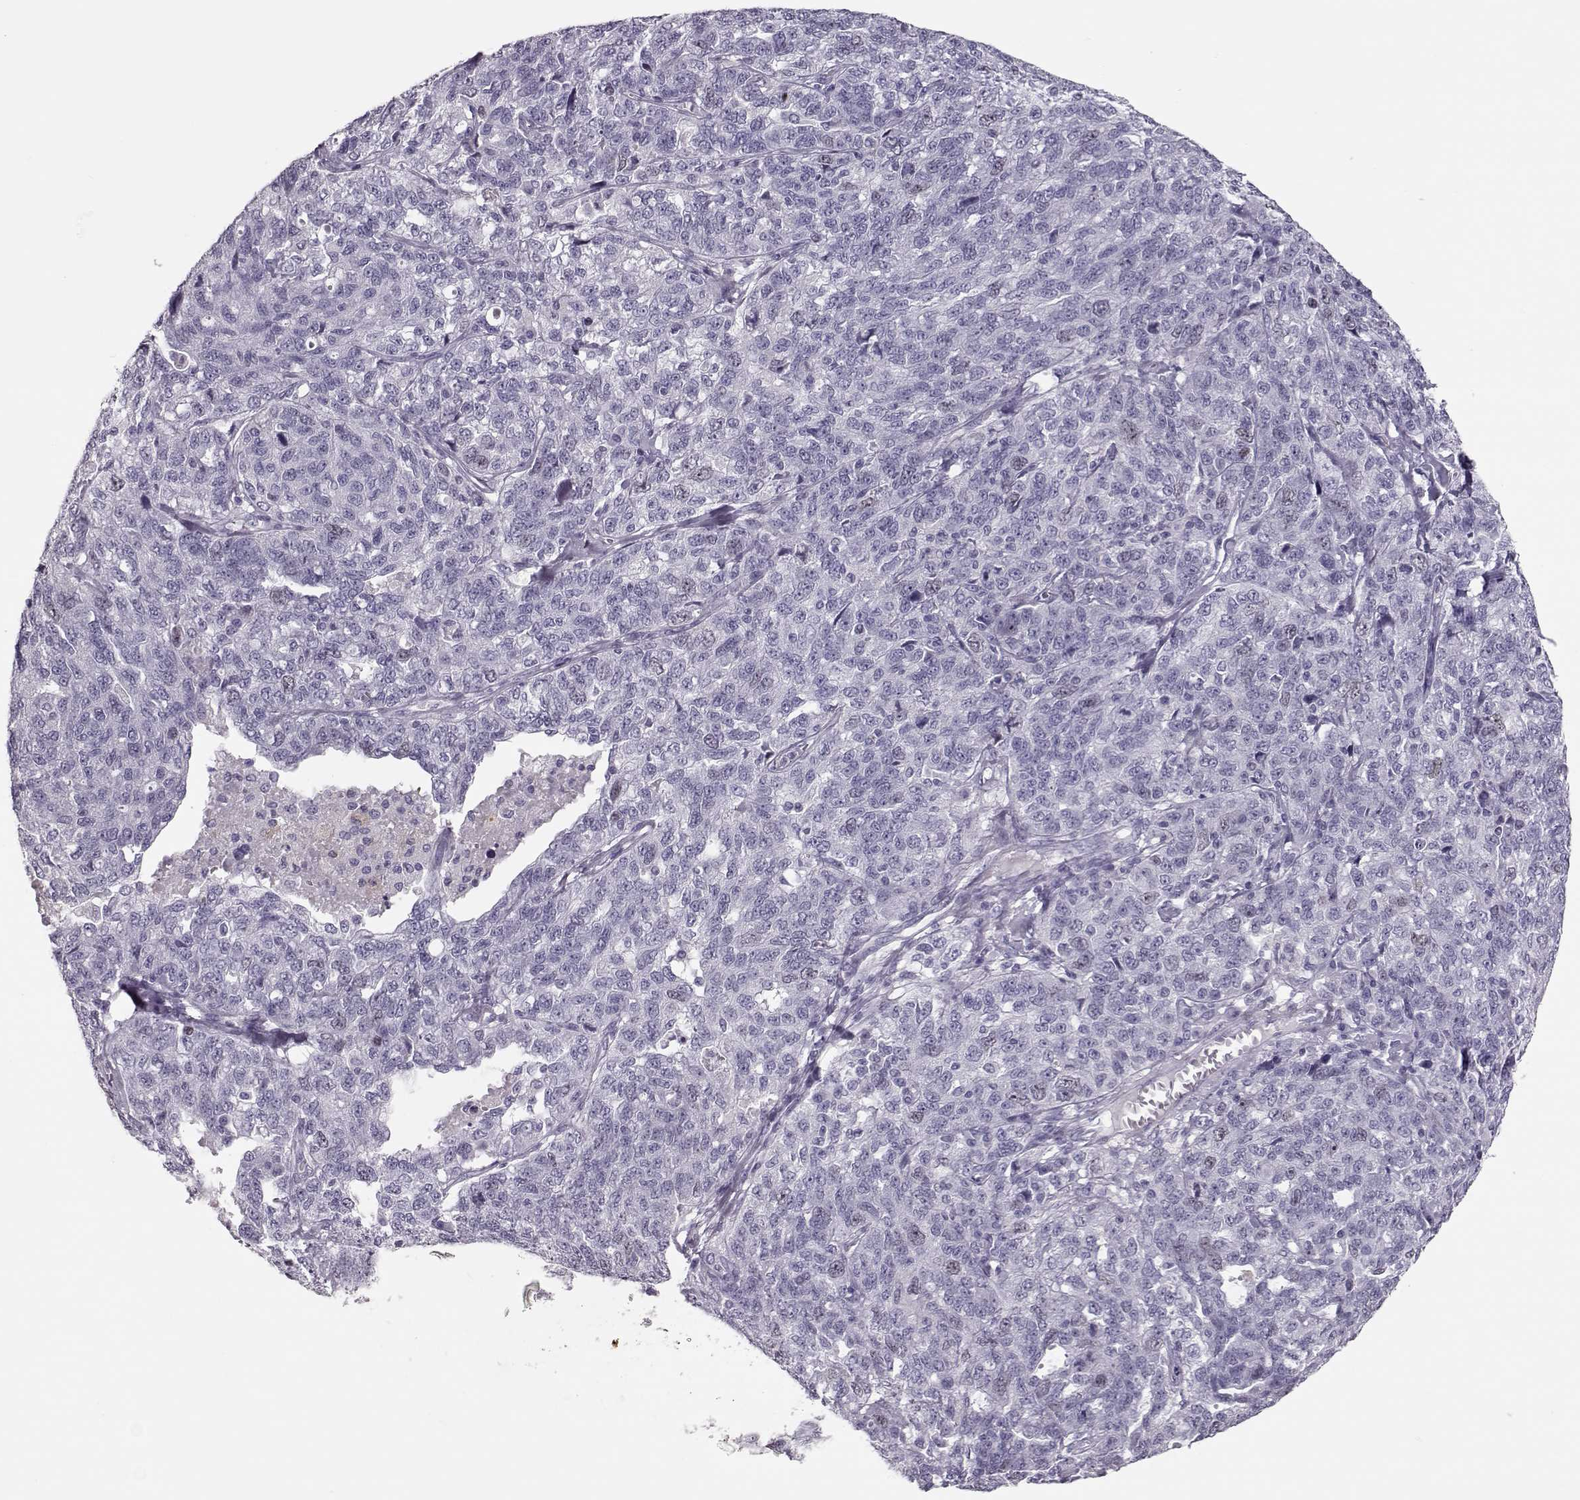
{"staining": {"intensity": "weak", "quantity": "<25%", "location": "nuclear"}, "tissue": "ovarian cancer", "cell_type": "Tumor cells", "image_type": "cancer", "snomed": [{"axis": "morphology", "description": "Cystadenocarcinoma, serous, NOS"}, {"axis": "topography", "description": "Ovary"}], "caption": "This is an immunohistochemistry (IHC) histopathology image of human ovarian cancer. There is no expression in tumor cells.", "gene": "SGO1", "patient": {"sex": "female", "age": 71}}